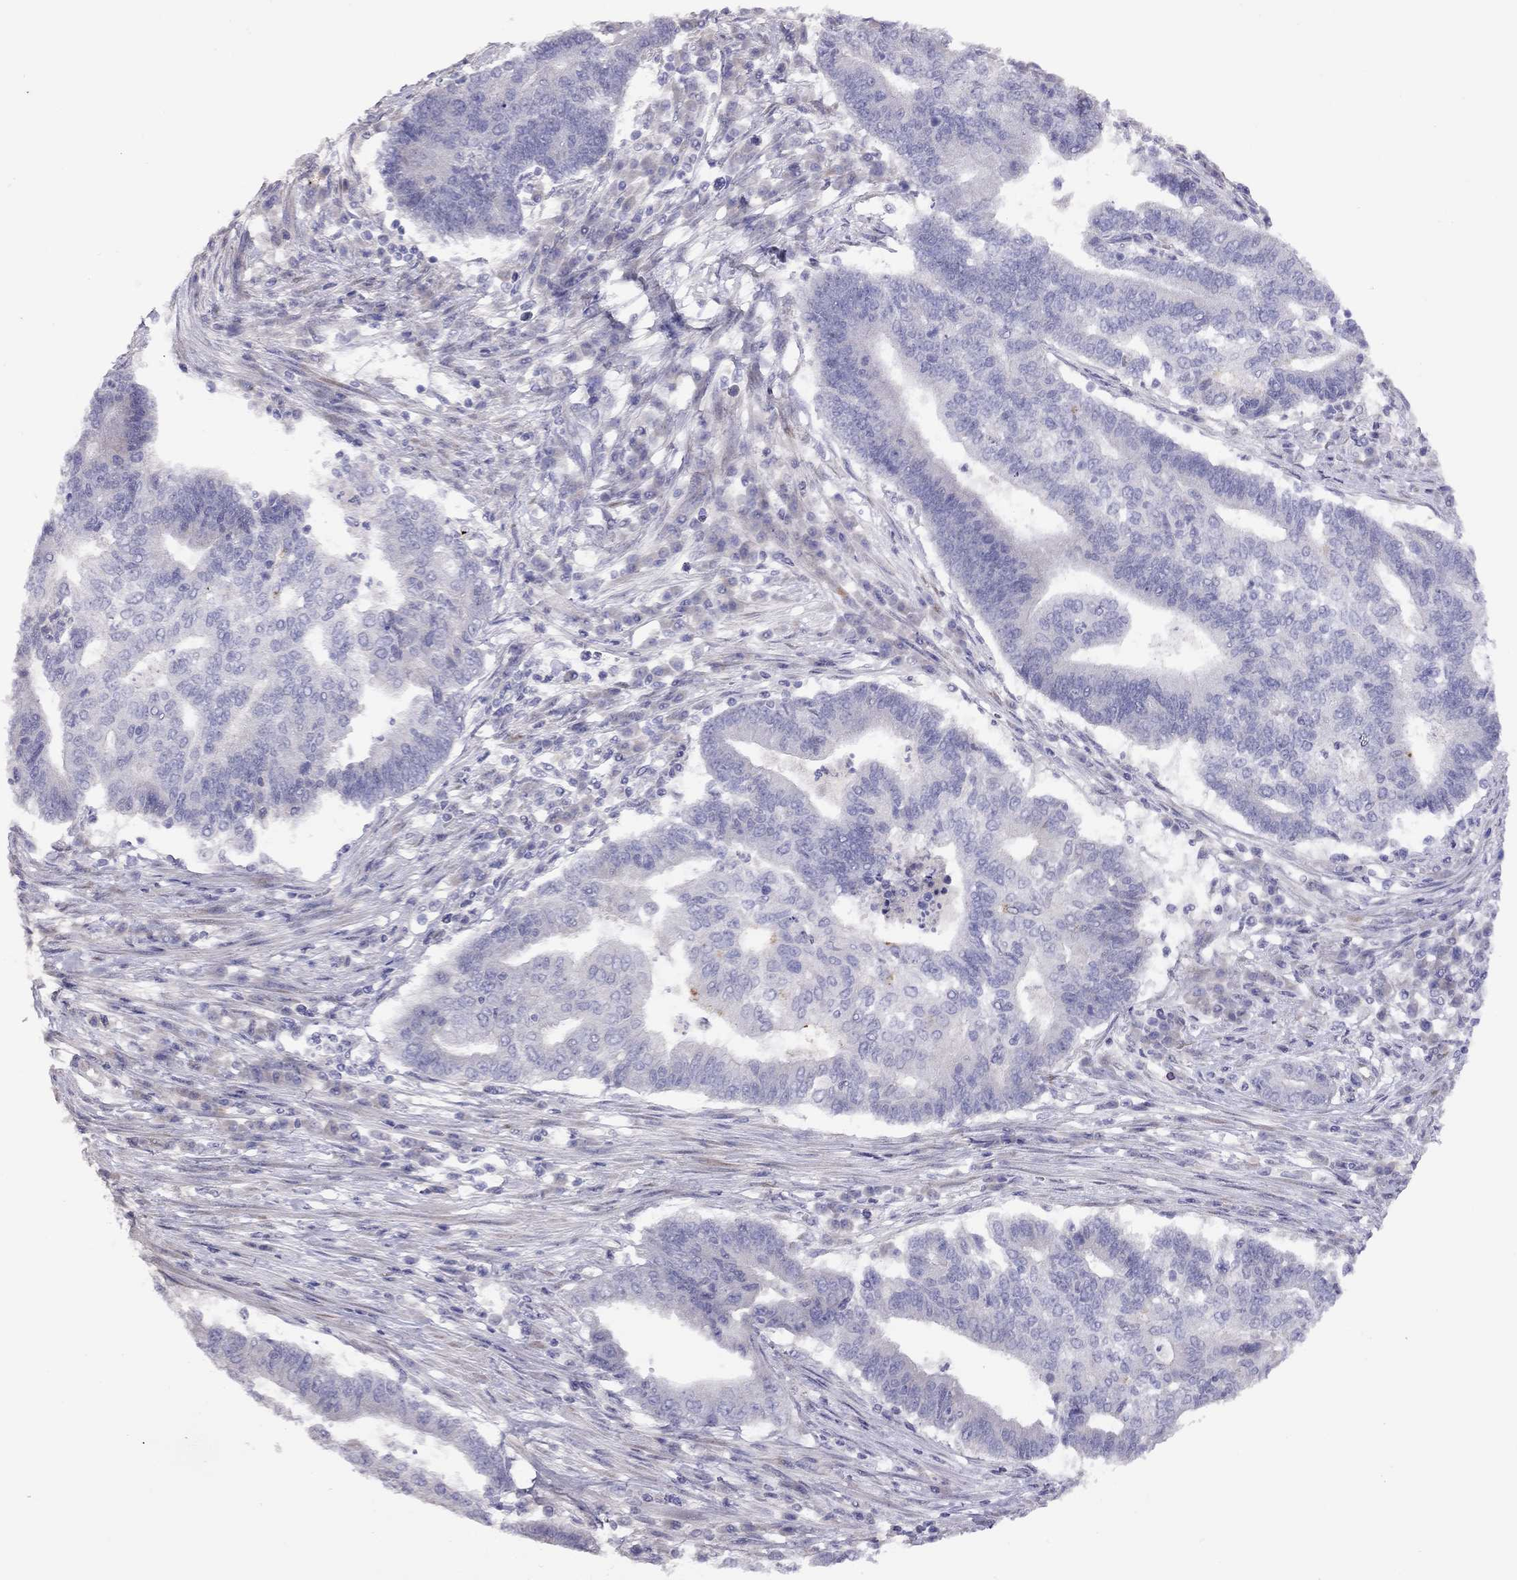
{"staining": {"intensity": "negative", "quantity": "none", "location": "none"}, "tissue": "endometrial cancer", "cell_type": "Tumor cells", "image_type": "cancer", "snomed": [{"axis": "morphology", "description": "Adenocarcinoma, NOS"}, {"axis": "topography", "description": "Uterus"}, {"axis": "topography", "description": "Endometrium"}], "caption": "The image reveals no staining of tumor cells in endometrial cancer.", "gene": "CPNE4", "patient": {"sex": "female", "age": 54}}